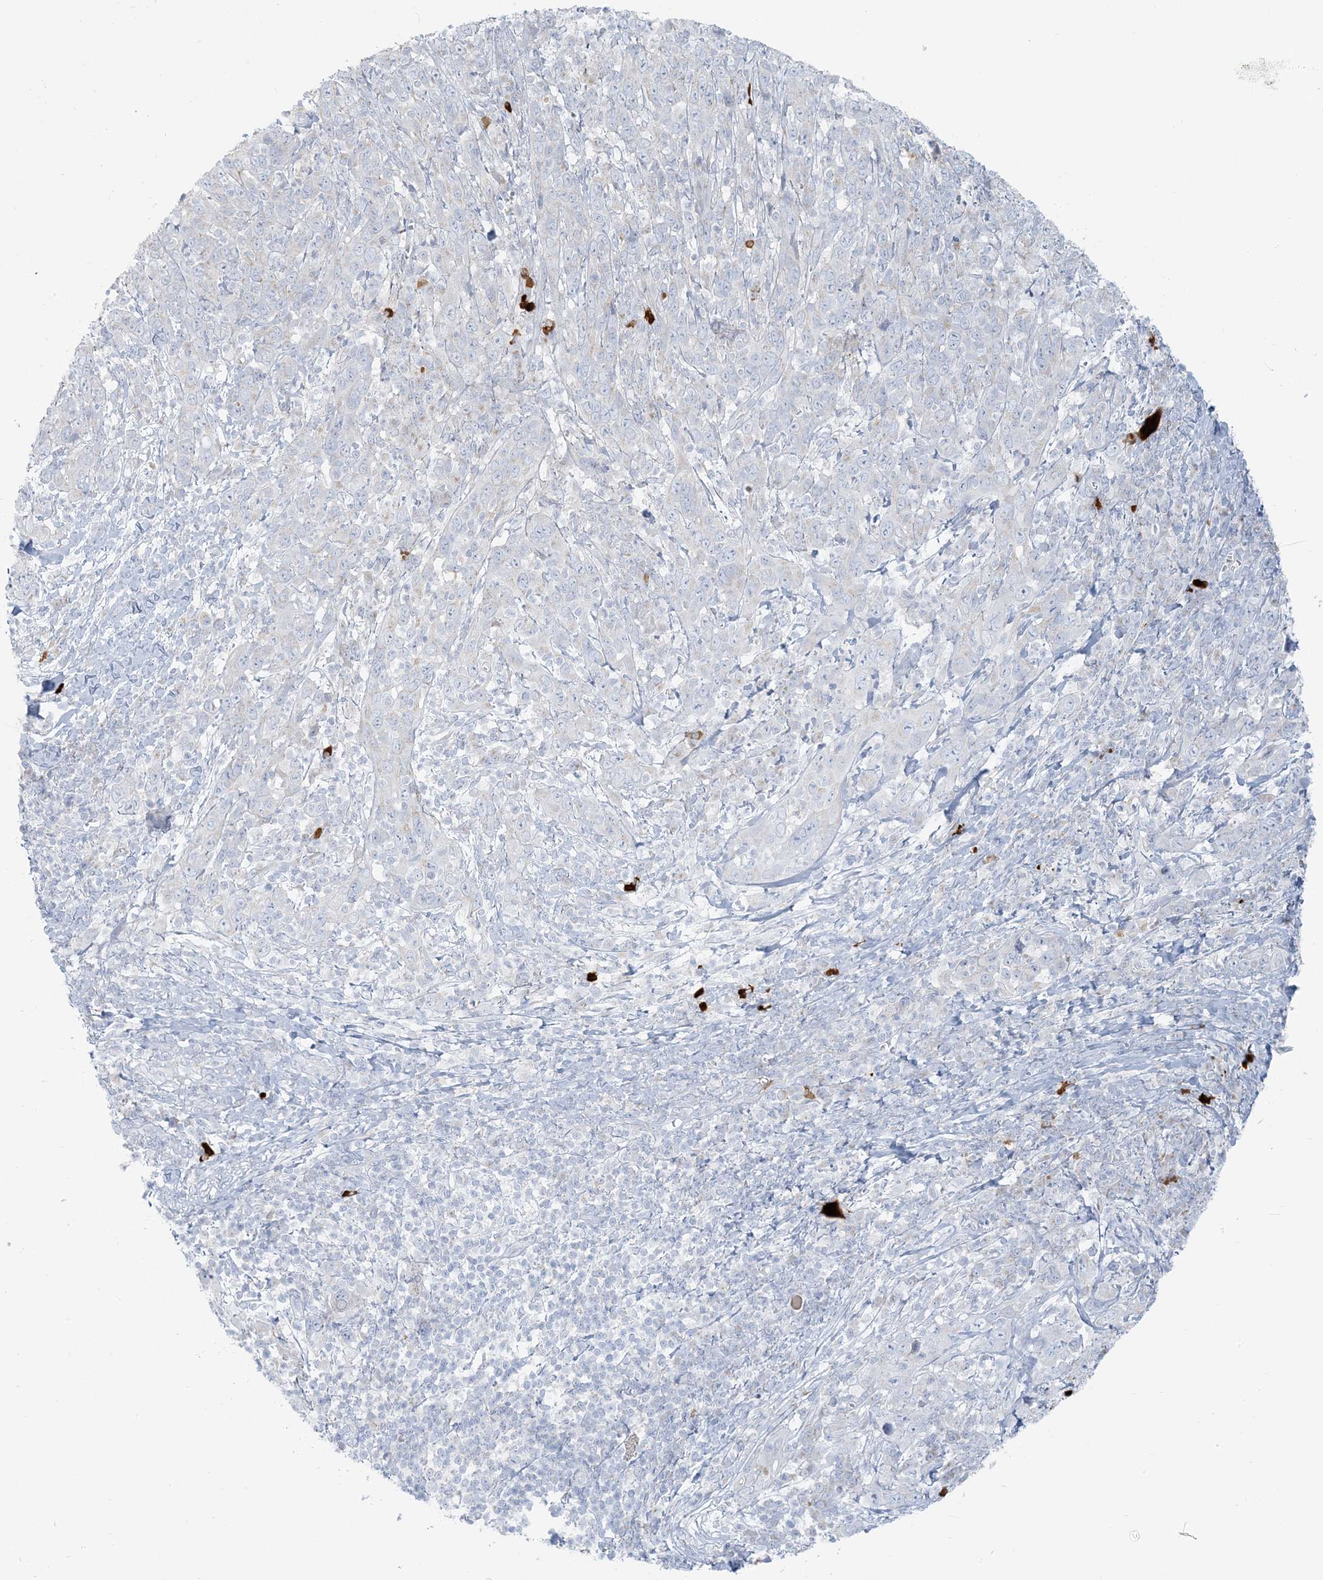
{"staining": {"intensity": "negative", "quantity": "none", "location": "none"}, "tissue": "cervical cancer", "cell_type": "Tumor cells", "image_type": "cancer", "snomed": [{"axis": "morphology", "description": "Squamous cell carcinoma, NOS"}, {"axis": "topography", "description": "Cervix"}], "caption": "Tumor cells show no significant positivity in squamous cell carcinoma (cervical).", "gene": "SCML1", "patient": {"sex": "female", "age": 46}}